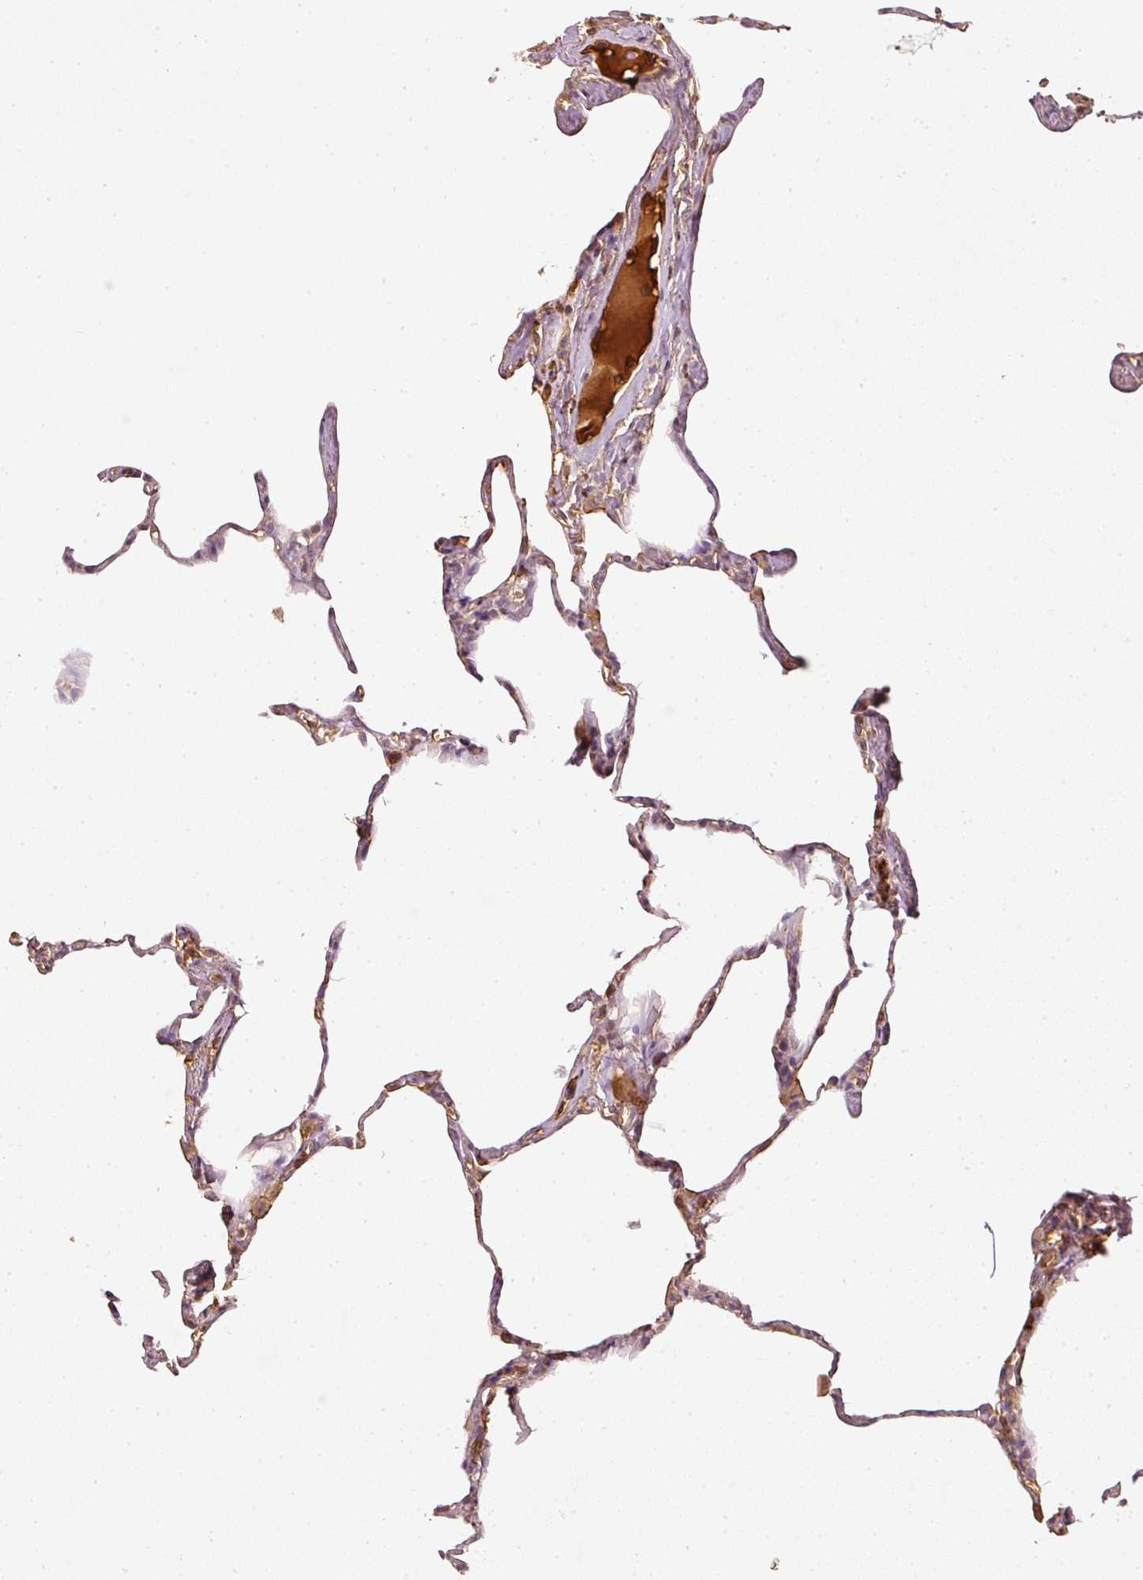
{"staining": {"intensity": "moderate", "quantity": "<25%", "location": "cytoplasmic/membranous"}, "tissue": "lung", "cell_type": "Alveolar cells", "image_type": "normal", "snomed": [{"axis": "morphology", "description": "Normal tissue, NOS"}, {"axis": "topography", "description": "Lung"}], "caption": "Immunohistochemical staining of unremarkable human lung exhibits moderate cytoplasmic/membranous protein expression in about <25% of alveolar cells. Using DAB (brown) and hematoxylin (blue) stains, captured at high magnification using brightfield microscopy.", "gene": "EVL", "patient": {"sex": "male", "age": 65}}